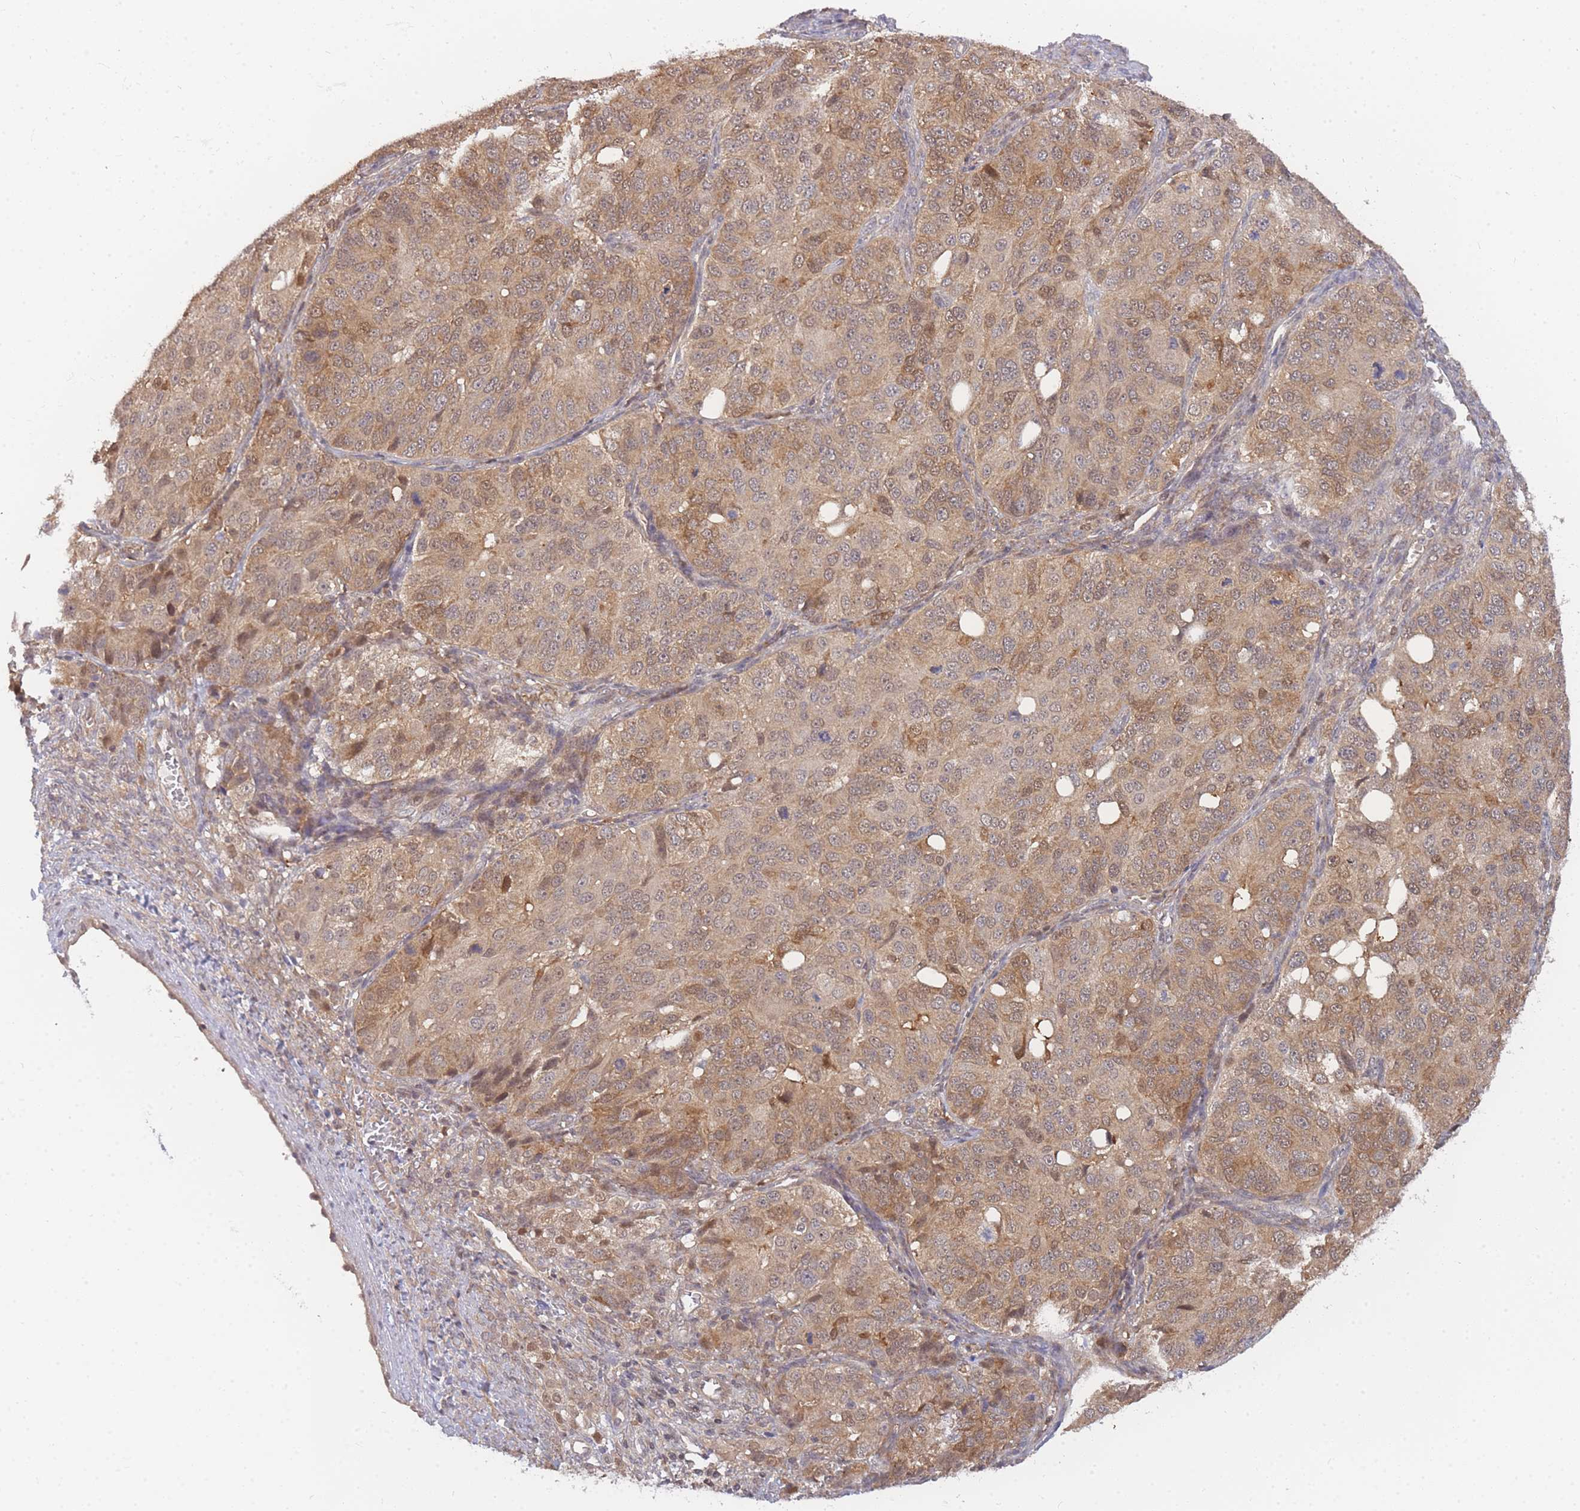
{"staining": {"intensity": "moderate", "quantity": ">75%", "location": "cytoplasmic/membranous"}, "tissue": "ovarian cancer", "cell_type": "Tumor cells", "image_type": "cancer", "snomed": [{"axis": "morphology", "description": "Carcinoma, endometroid"}, {"axis": "topography", "description": "Ovary"}], "caption": "Tumor cells exhibit medium levels of moderate cytoplasmic/membranous staining in approximately >75% of cells in ovarian cancer (endometroid carcinoma).", "gene": "KIAA1191", "patient": {"sex": "female", "age": 51}}